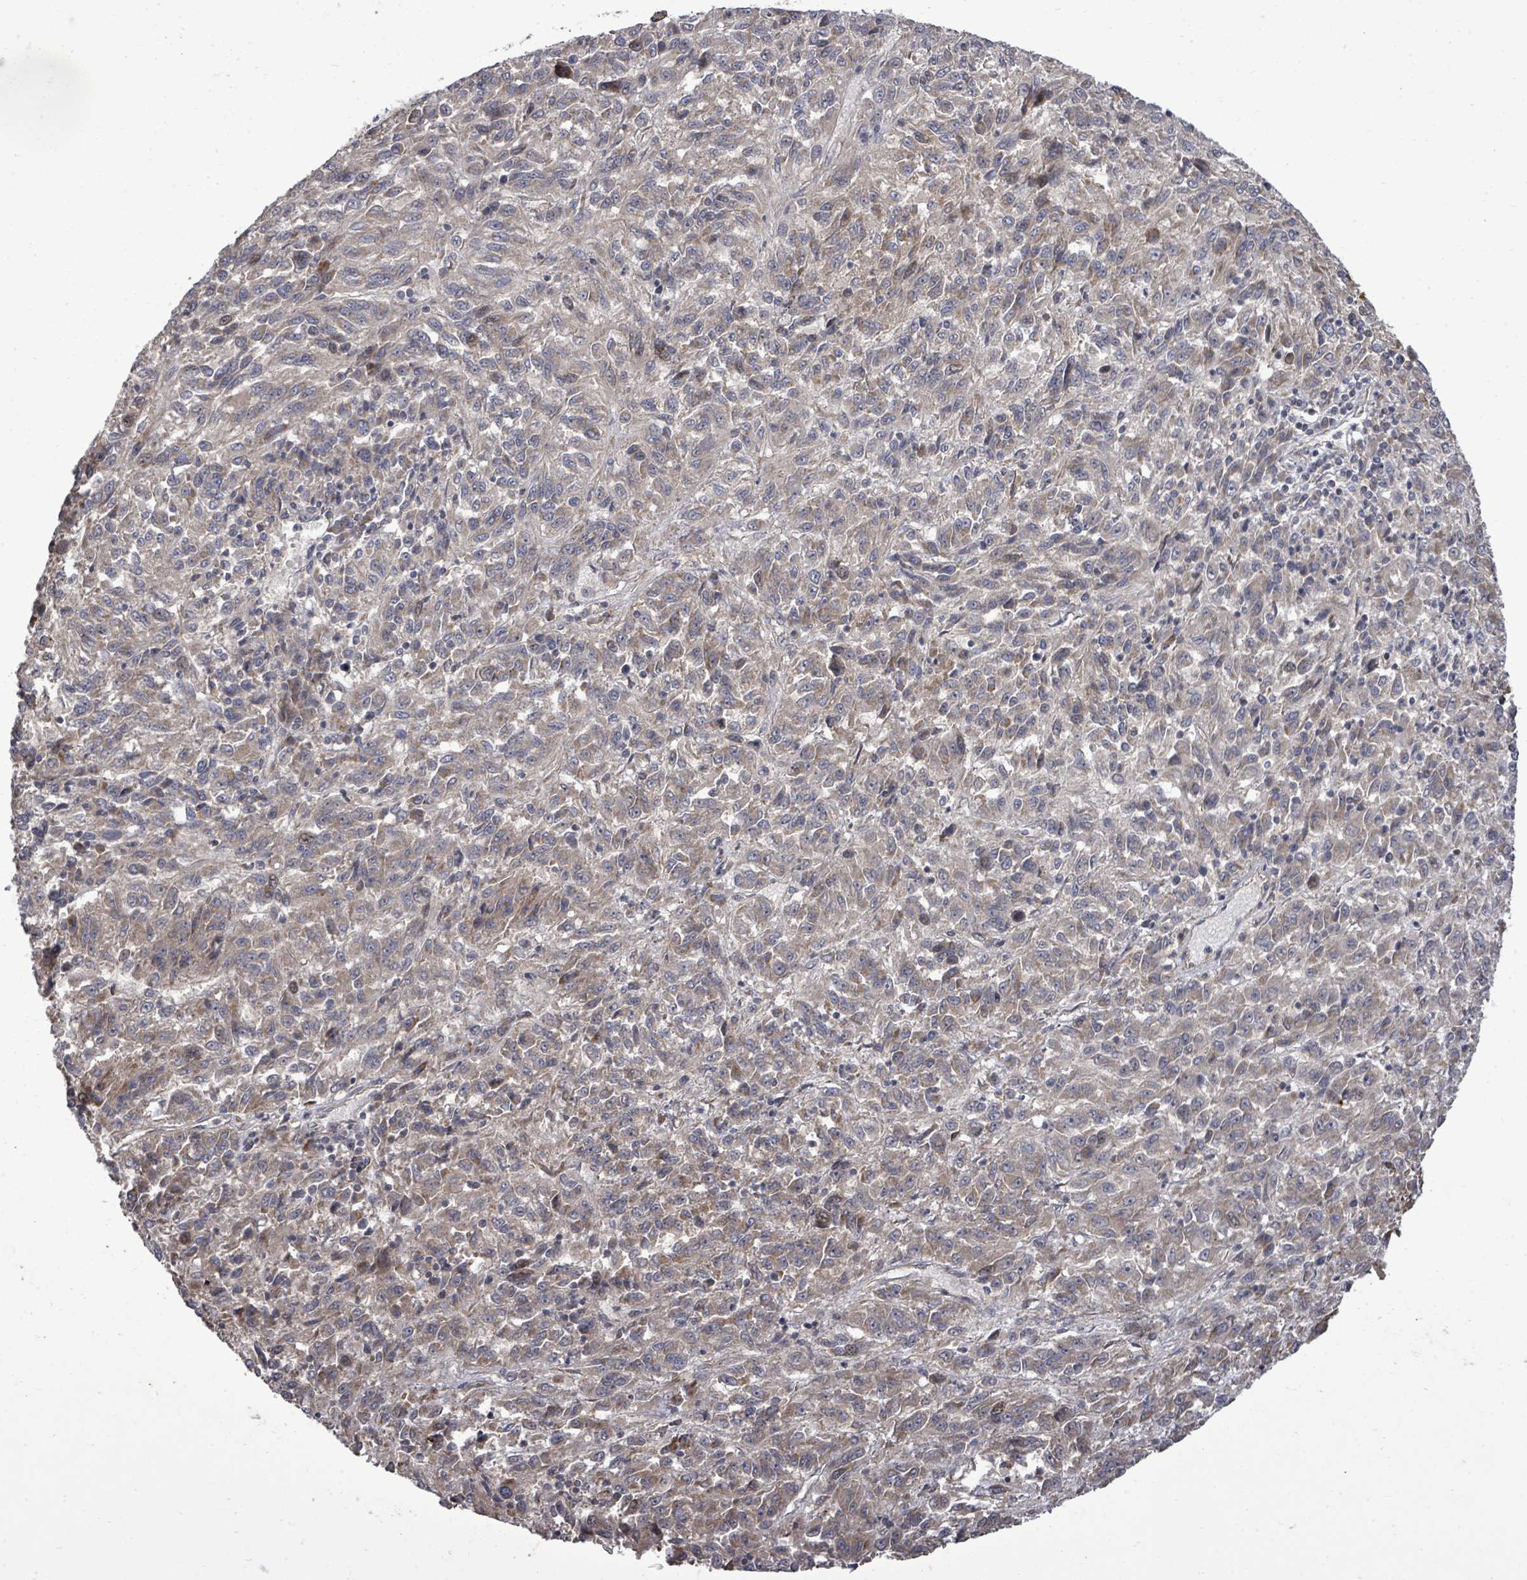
{"staining": {"intensity": "weak", "quantity": "25%-75%", "location": "cytoplasmic/membranous"}, "tissue": "melanoma", "cell_type": "Tumor cells", "image_type": "cancer", "snomed": [{"axis": "morphology", "description": "Malignant melanoma, Metastatic site"}, {"axis": "topography", "description": "Lung"}], "caption": "A micrograph of melanoma stained for a protein shows weak cytoplasmic/membranous brown staining in tumor cells.", "gene": "KRTAP27-1", "patient": {"sex": "male", "age": 64}}